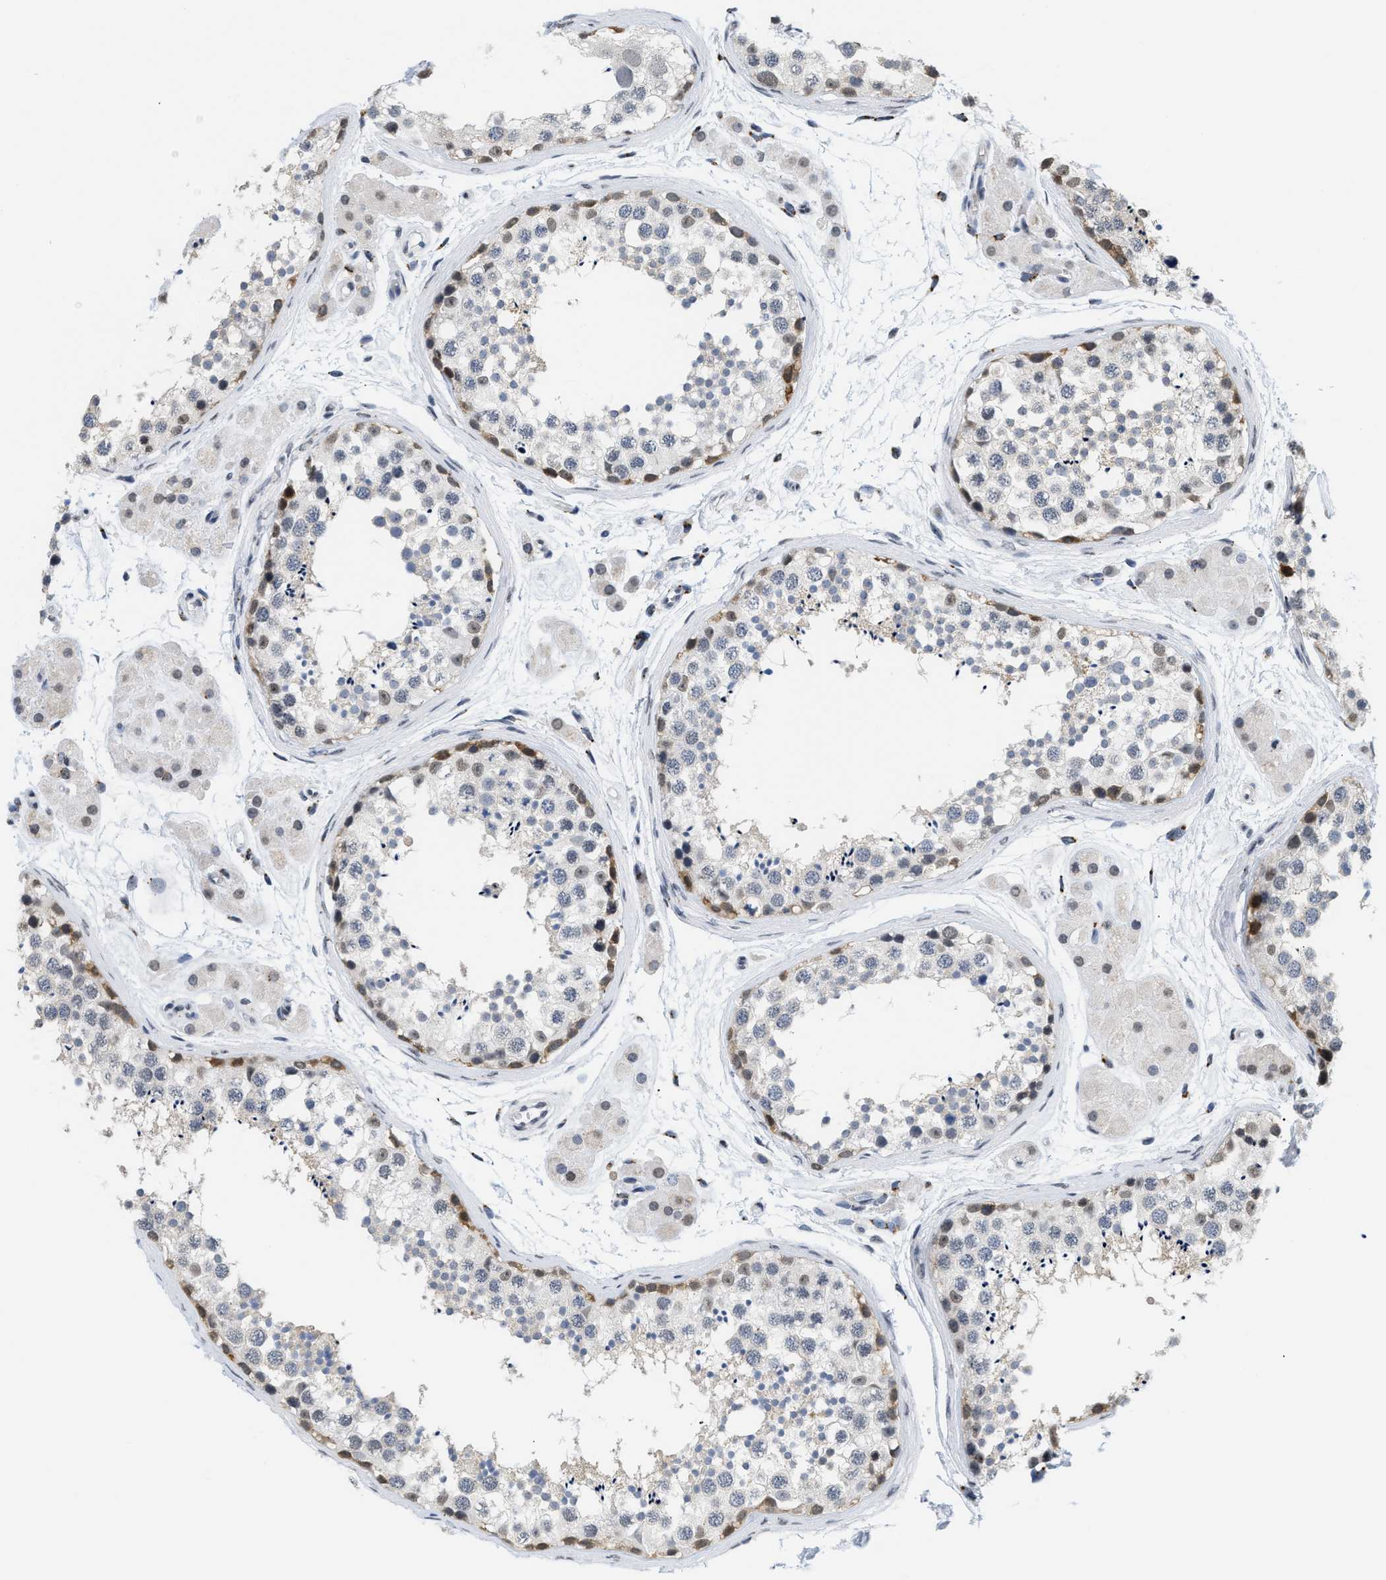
{"staining": {"intensity": "moderate", "quantity": "<25%", "location": "cytoplasmic/membranous"}, "tissue": "testis", "cell_type": "Cells in seminiferous ducts", "image_type": "normal", "snomed": [{"axis": "morphology", "description": "Normal tissue, NOS"}, {"axis": "topography", "description": "Testis"}], "caption": "Brown immunohistochemical staining in normal human testis demonstrates moderate cytoplasmic/membranous staining in about <25% of cells in seminiferous ducts.", "gene": "RAF1", "patient": {"sex": "male", "age": 56}}